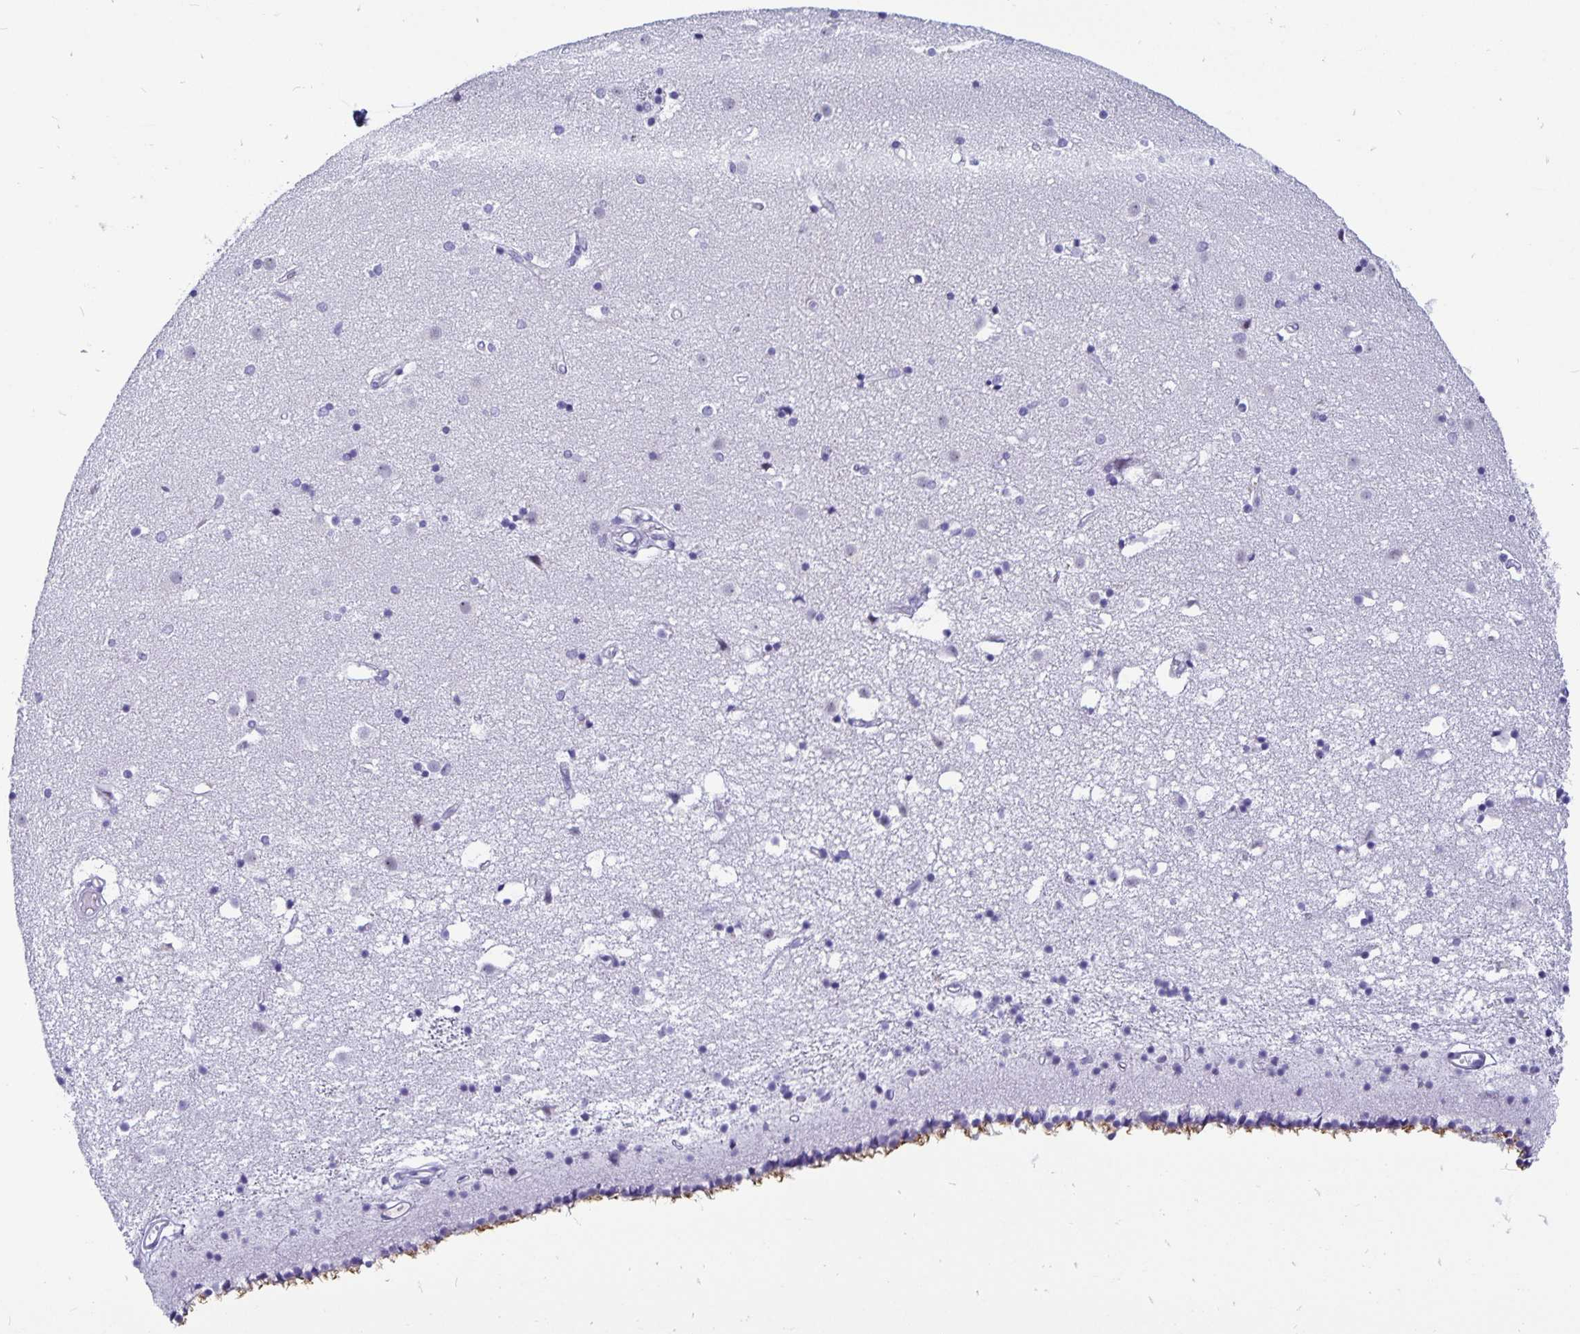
{"staining": {"intensity": "negative", "quantity": "none", "location": "none"}, "tissue": "caudate", "cell_type": "Glial cells", "image_type": "normal", "snomed": [{"axis": "morphology", "description": "Normal tissue, NOS"}, {"axis": "topography", "description": "Lateral ventricle wall"}], "caption": "DAB (3,3'-diaminobenzidine) immunohistochemical staining of normal caudate demonstrates no significant expression in glial cells.", "gene": "ODF3B", "patient": {"sex": "female", "age": 71}}